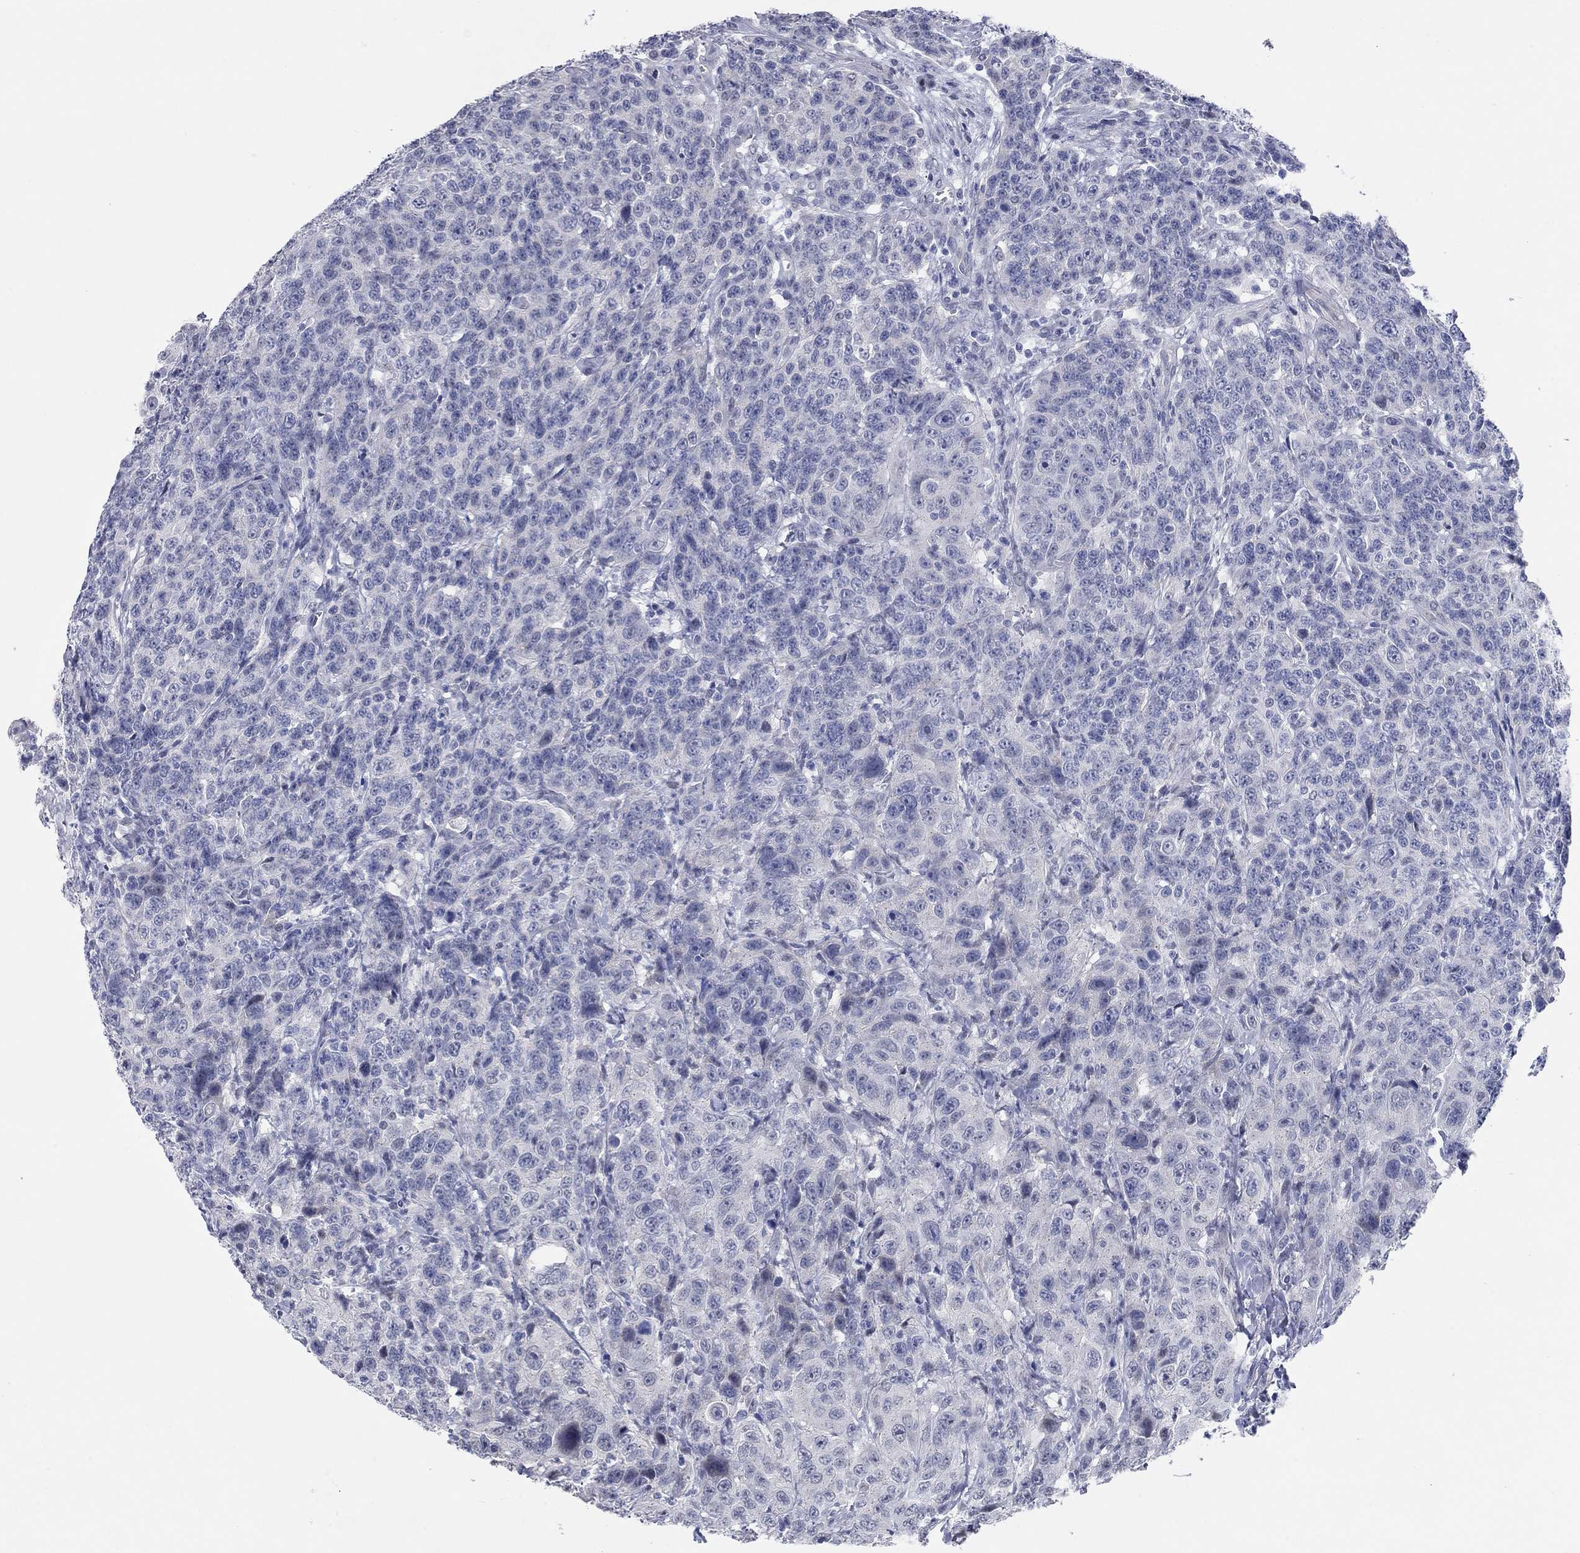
{"staining": {"intensity": "negative", "quantity": "none", "location": "none"}, "tissue": "urothelial cancer", "cell_type": "Tumor cells", "image_type": "cancer", "snomed": [{"axis": "morphology", "description": "Urothelial carcinoma, NOS"}, {"axis": "morphology", "description": "Urothelial carcinoma, High grade"}, {"axis": "topography", "description": "Urinary bladder"}], "caption": "Tumor cells are negative for brown protein staining in transitional cell carcinoma. Nuclei are stained in blue.", "gene": "WASF3", "patient": {"sex": "female", "age": 73}}